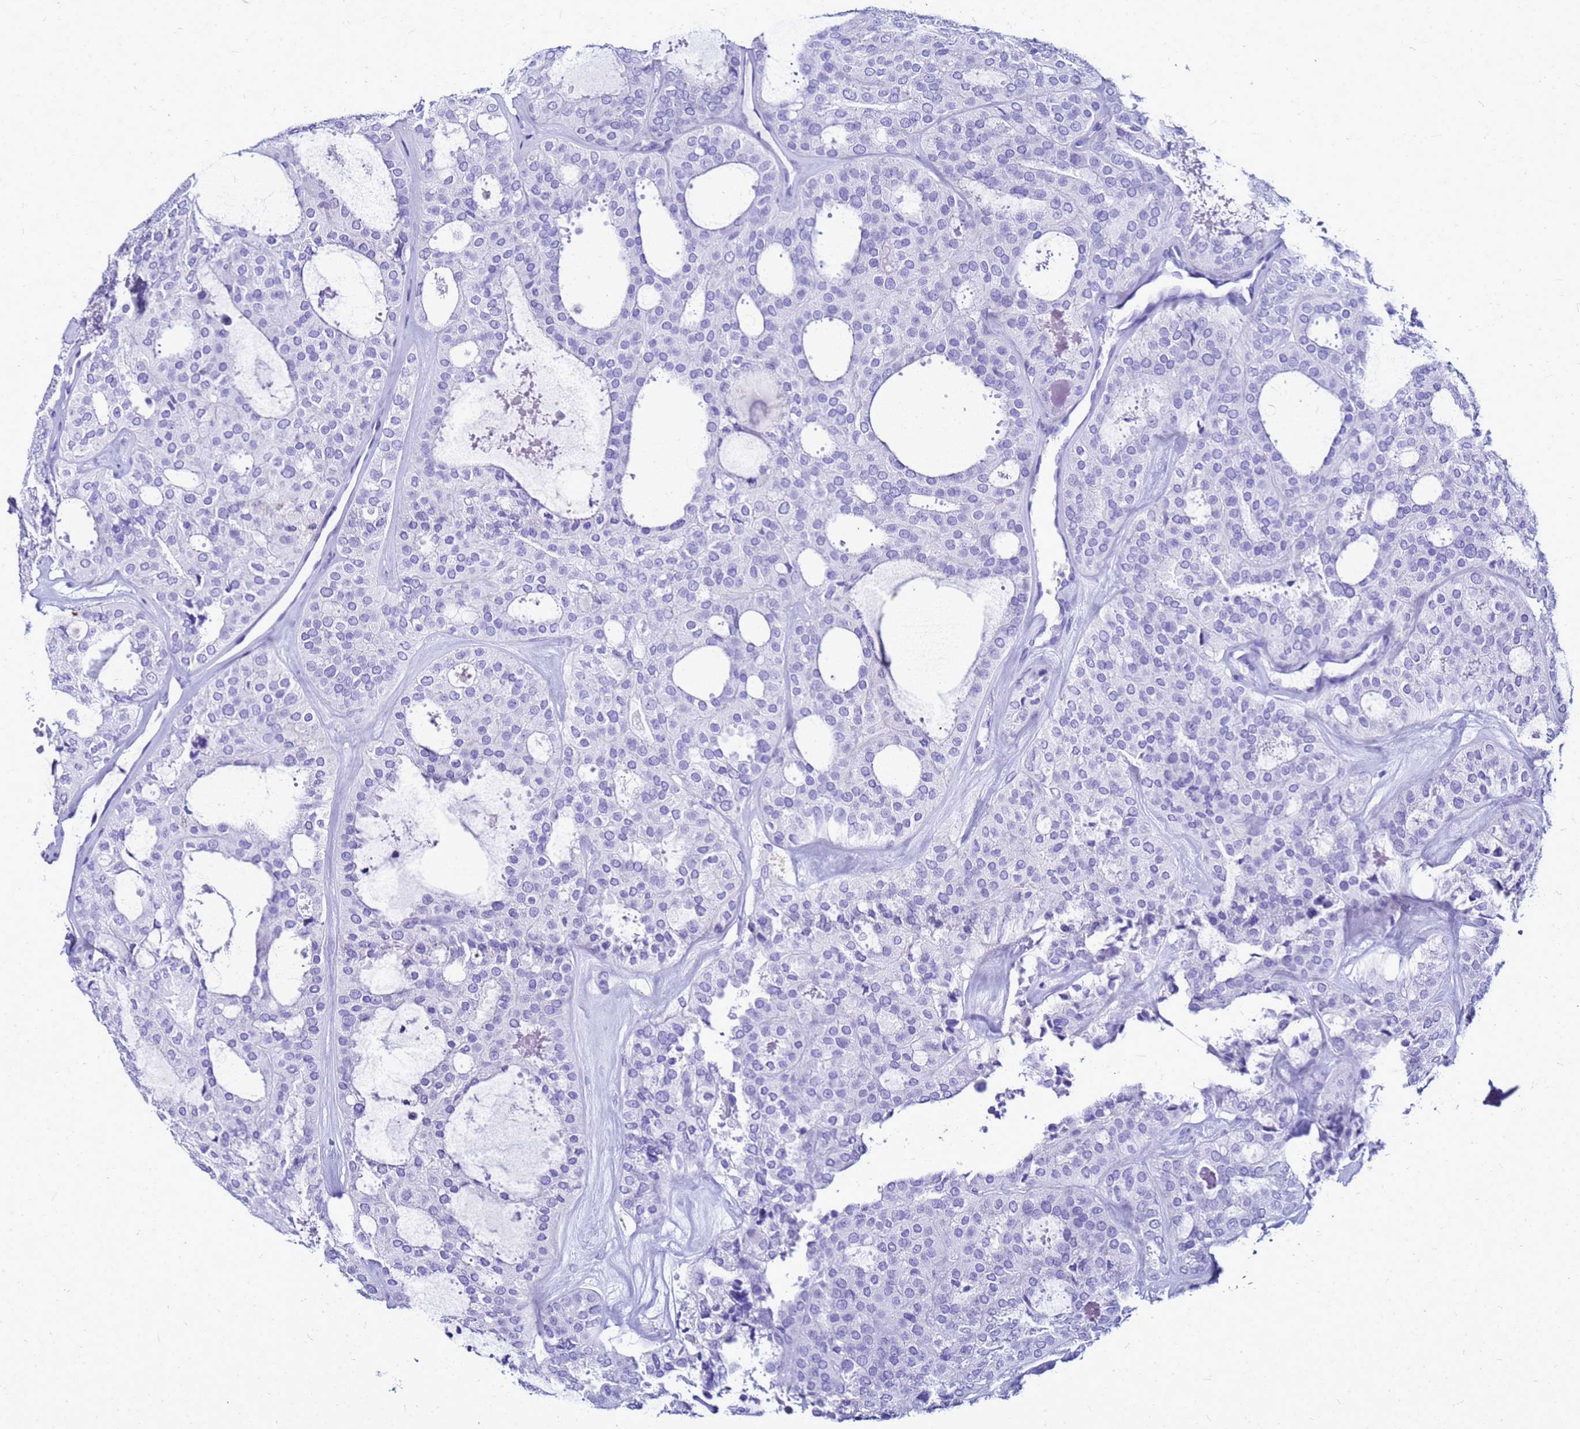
{"staining": {"intensity": "negative", "quantity": "none", "location": "none"}, "tissue": "thyroid cancer", "cell_type": "Tumor cells", "image_type": "cancer", "snomed": [{"axis": "morphology", "description": "Follicular adenoma carcinoma, NOS"}, {"axis": "topography", "description": "Thyroid gland"}], "caption": "A histopathology image of human thyroid cancer is negative for staining in tumor cells.", "gene": "CSTA", "patient": {"sex": "male", "age": 75}}